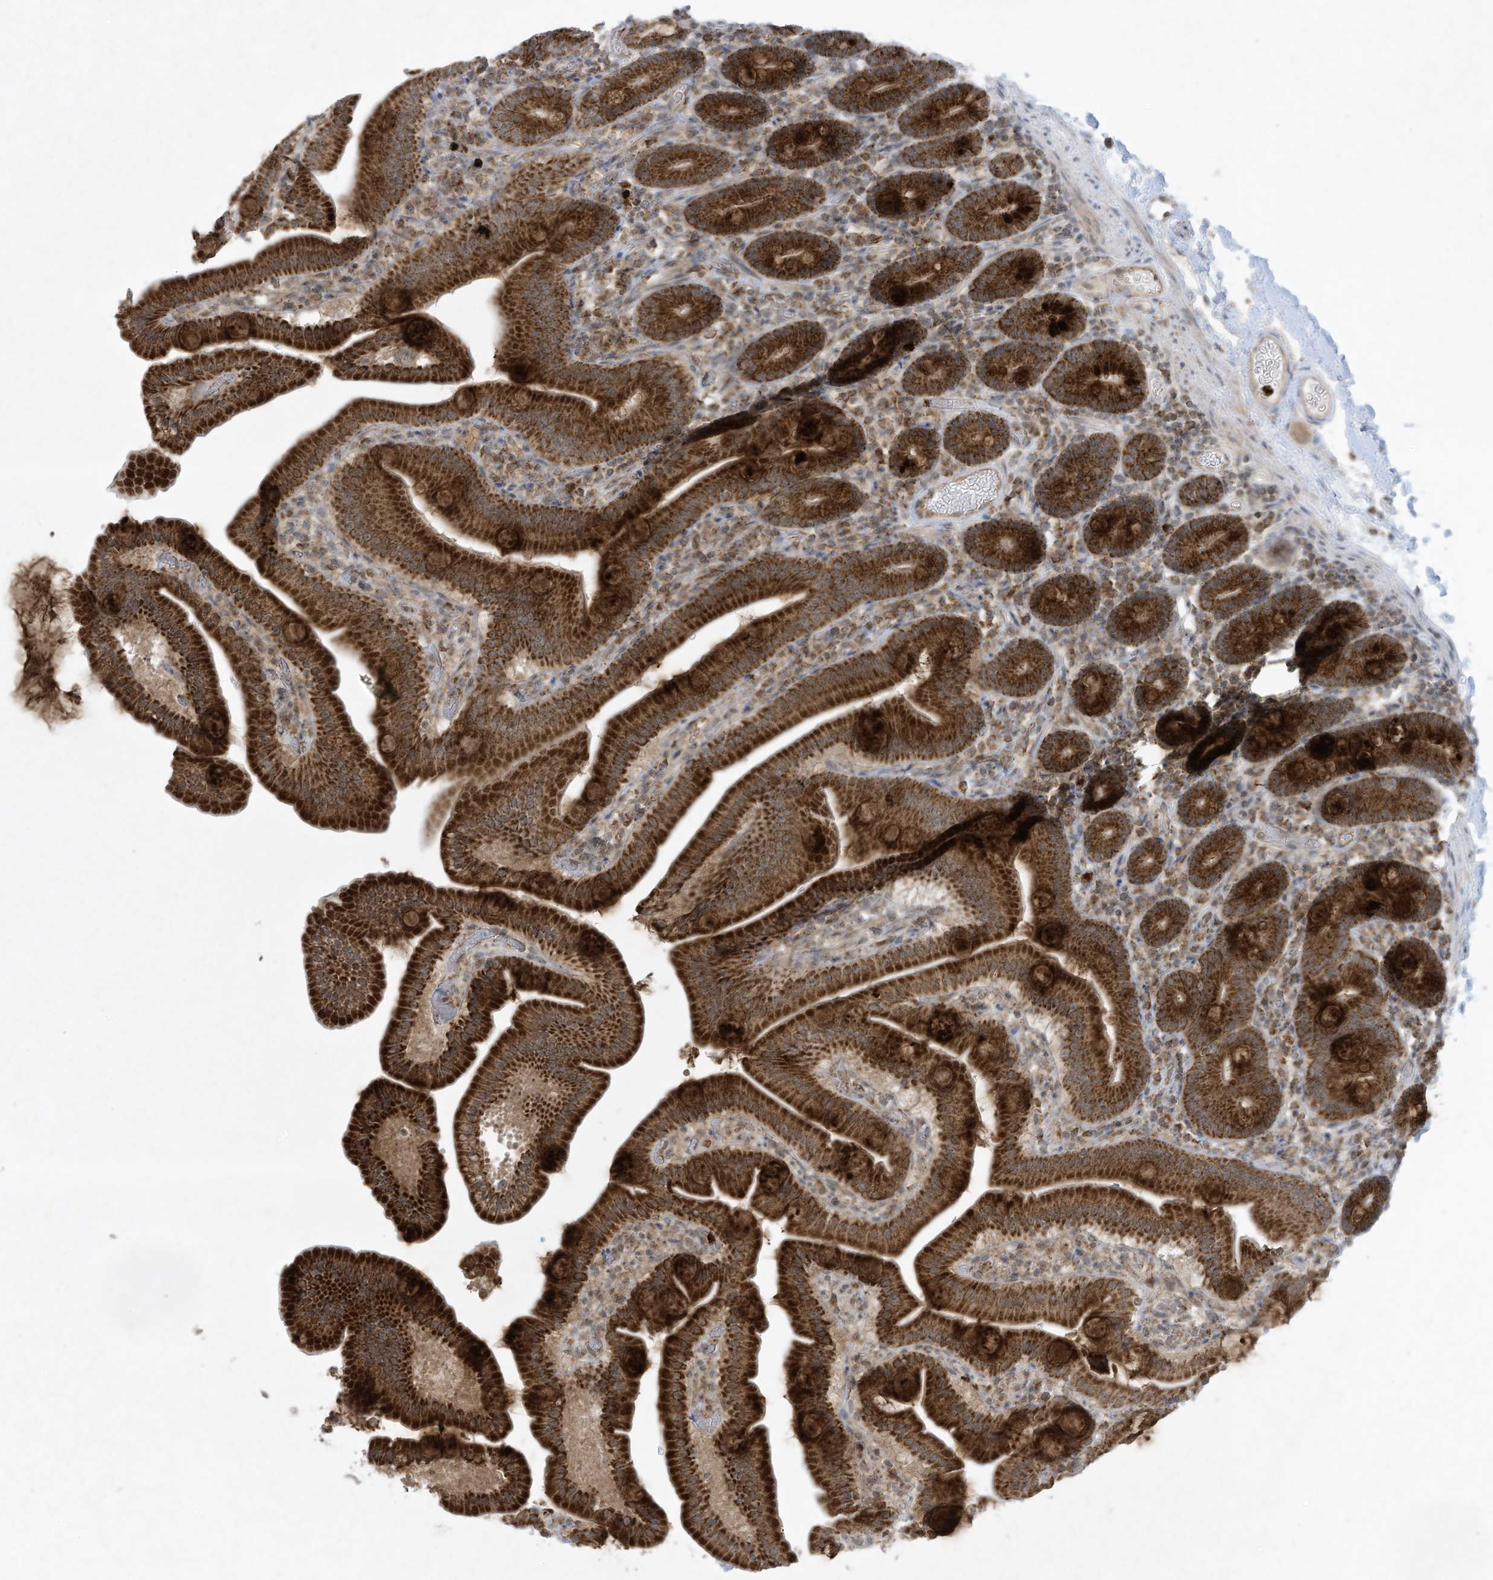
{"staining": {"intensity": "strong", "quantity": ">75%", "location": "cytoplasmic/membranous"}, "tissue": "duodenum", "cell_type": "Glandular cells", "image_type": "normal", "snomed": [{"axis": "morphology", "description": "Normal tissue, NOS"}, {"axis": "topography", "description": "Duodenum"}], "caption": "Human duodenum stained for a protein (brown) displays strong cytoplasmic/membranous positive expression in approximately >75% of glandular cells.", "gene": "CHRNA4", "patient": {"sex": "male", "age": 55}}